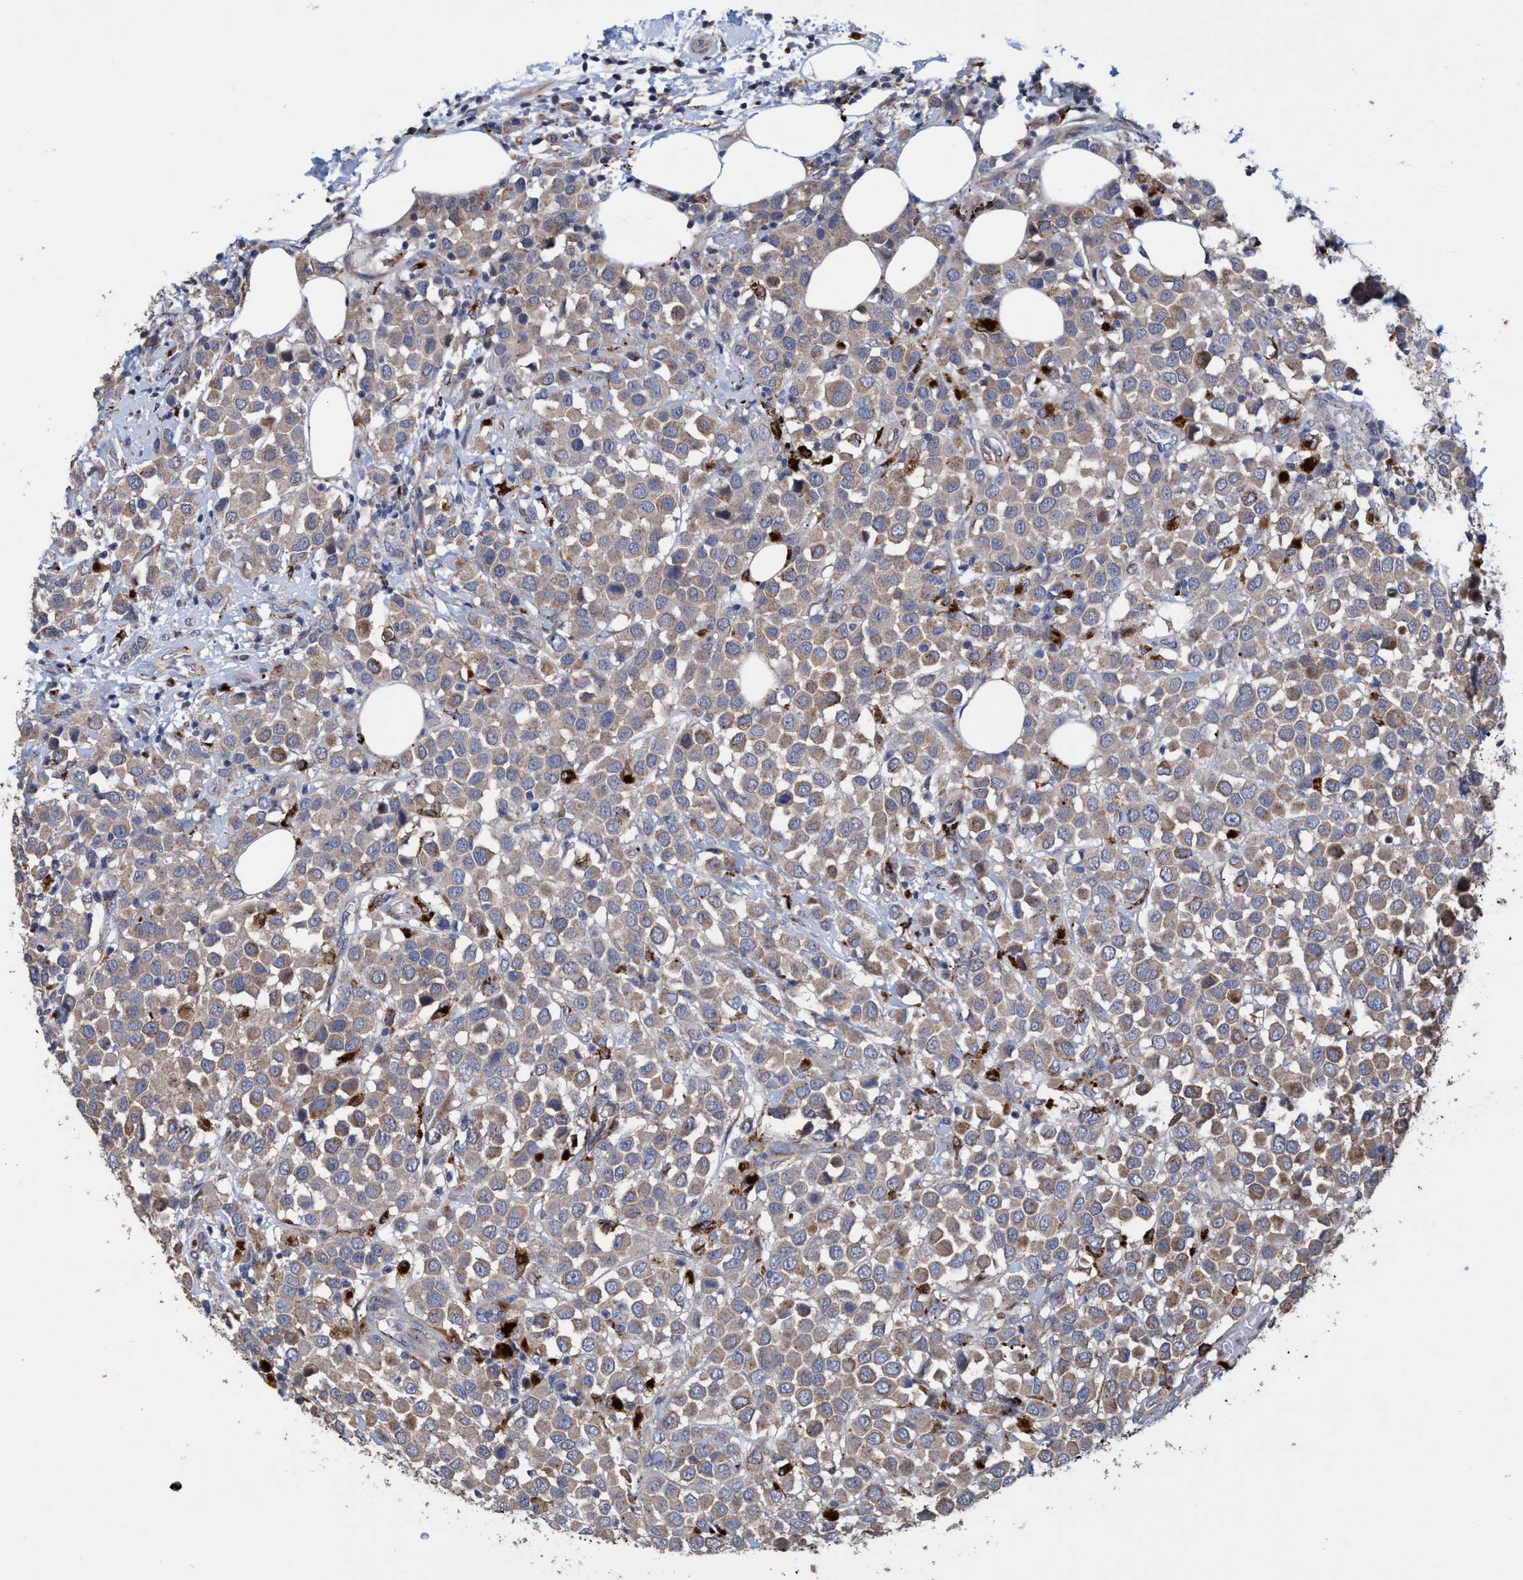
{"staining": {"intensity": "moderate", "quantity": ">75%", "location": "cytoplasmic/membranous"}, "tissue": "breast cancer", "cell_type": "Tumor cells", "image_type": "cancer", "snomed": [{"axis": "morphology", "description": "Duct carcinoma"}, {"axis": "topography", "description": "Breast"}], "caption": "There is medium levels of moderate cytoplasmic/membranous expression in tumor cells of breast invasive ductal carcinoma, as demonstrated by immunohistochemical staining (brown color).", "gene": "BBS9", "patient": {"sex": "female", "age": 61}}